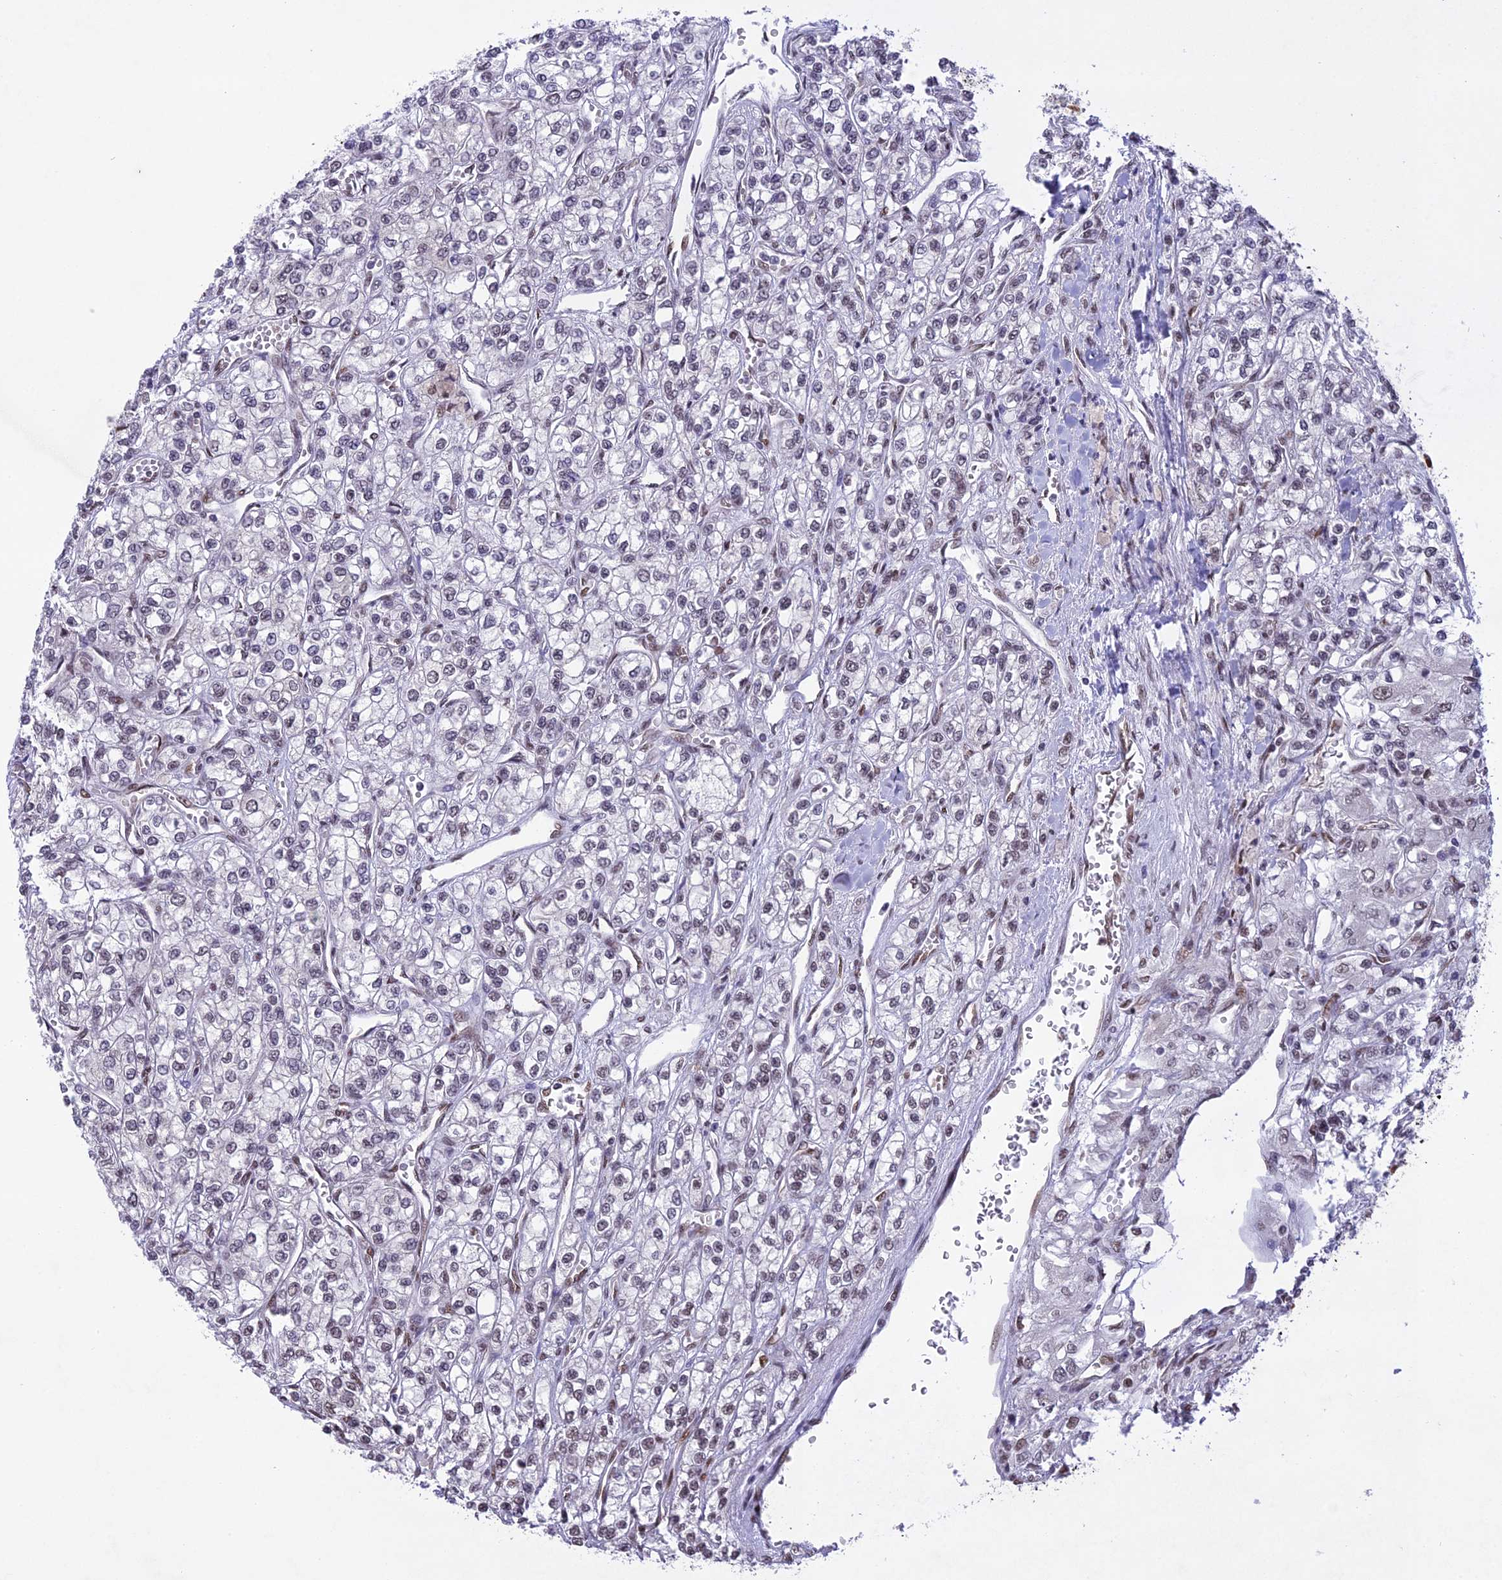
{"staining": {"intensity": "moderate", "quantity": "25%-75%", "location": "nuclear"}, "tissue": "renal cancer", "cell_type": "Tumor cells", "image_type": "cancer", "snomed": [{"axis": "morphology", "description": "Adenocarcinoma, NOS"}, {"axis": "topography", "description": "Kidney"}], "caption": "A brown stain labels moderate nuclear positivity of a protein in human renal cancer (adenocarcinoma) tumor cells. Immunohistochemistry stains the protein of interest in brown and the nuclei are stained blue.", "gene": "DDX1", "patient": {"sex": "male", "age": 80}}